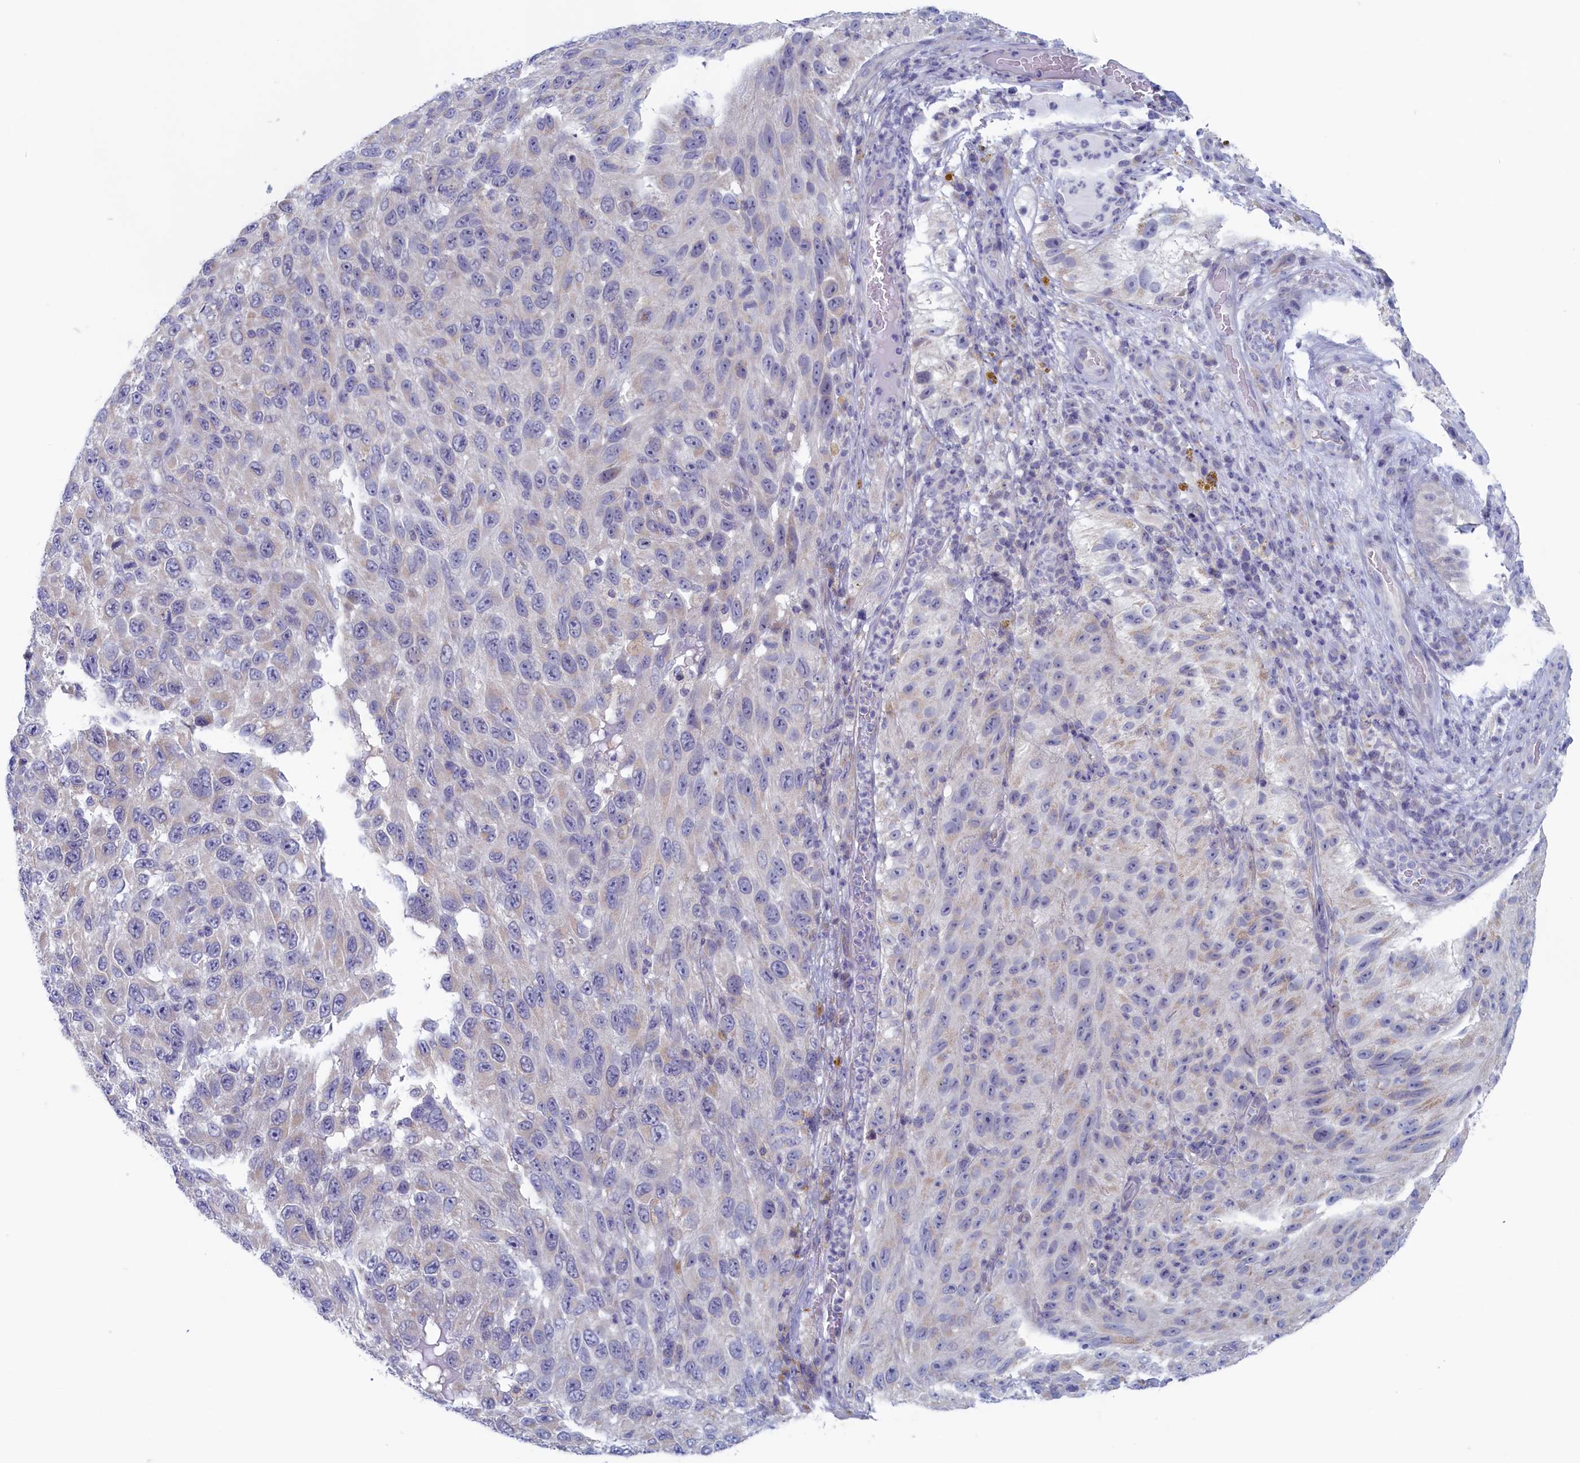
{"staining": {"intensity": "negative", "quantity": "none", "location": "none"}, "tissue": "melanoma", "cell_type": "Tumor cells", "image_type": "cancer", "snomed": [{"axis": "morphology", "description": "Malignant melanoma, NOS"}, {"axis": "topography", "description": "Skin"}], "caption": "IHC of human malignant melanoma reveals no positivity in tumor cells.", "gene": "WDR76", "patient": {"sex": "female", "age": 96}}